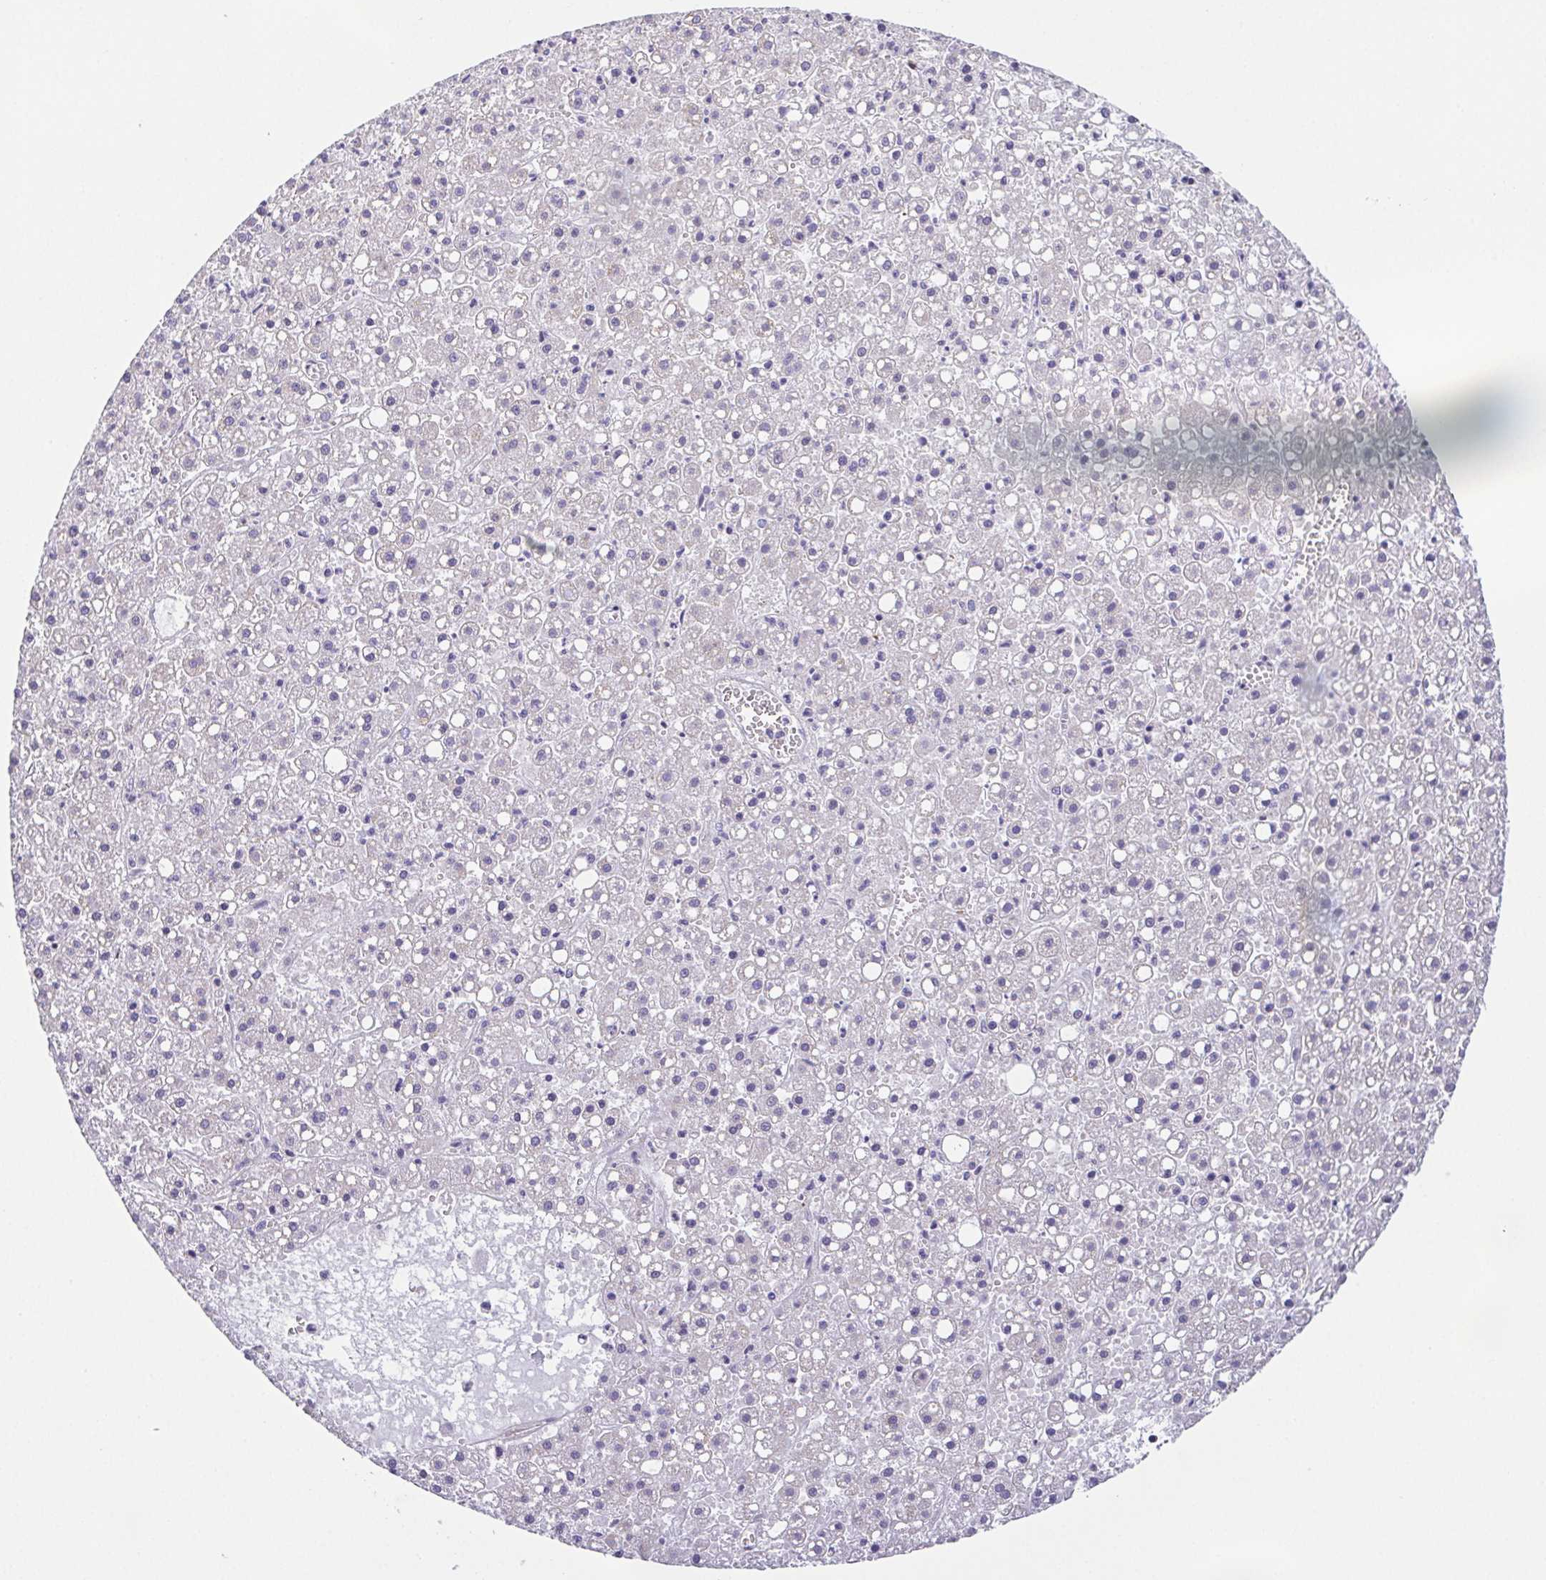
{"staining": {"intensity": "negative", "quantity": "none", "location": "none"}, "tissue": "liver cancer", "cell_type": "Tumor cells", "image_type": "cancer", "snomed": [{"axis": "morphology", "description": "Carcinoma, Hepatocellular, NOS"}, {"axis": "topography", "description": "Liver"}], "caption": "This histopathology image is of hepatocellular carcinoma (liver) stained with immunohistochemistry (IHC) to label a protein in brown with the nuclei are counter-stained blue. There is no positivity in tumor cells. Nuclei are stained in blue.", "gene": "MYL6", "patient": {"sex": "male", "age": 67}}